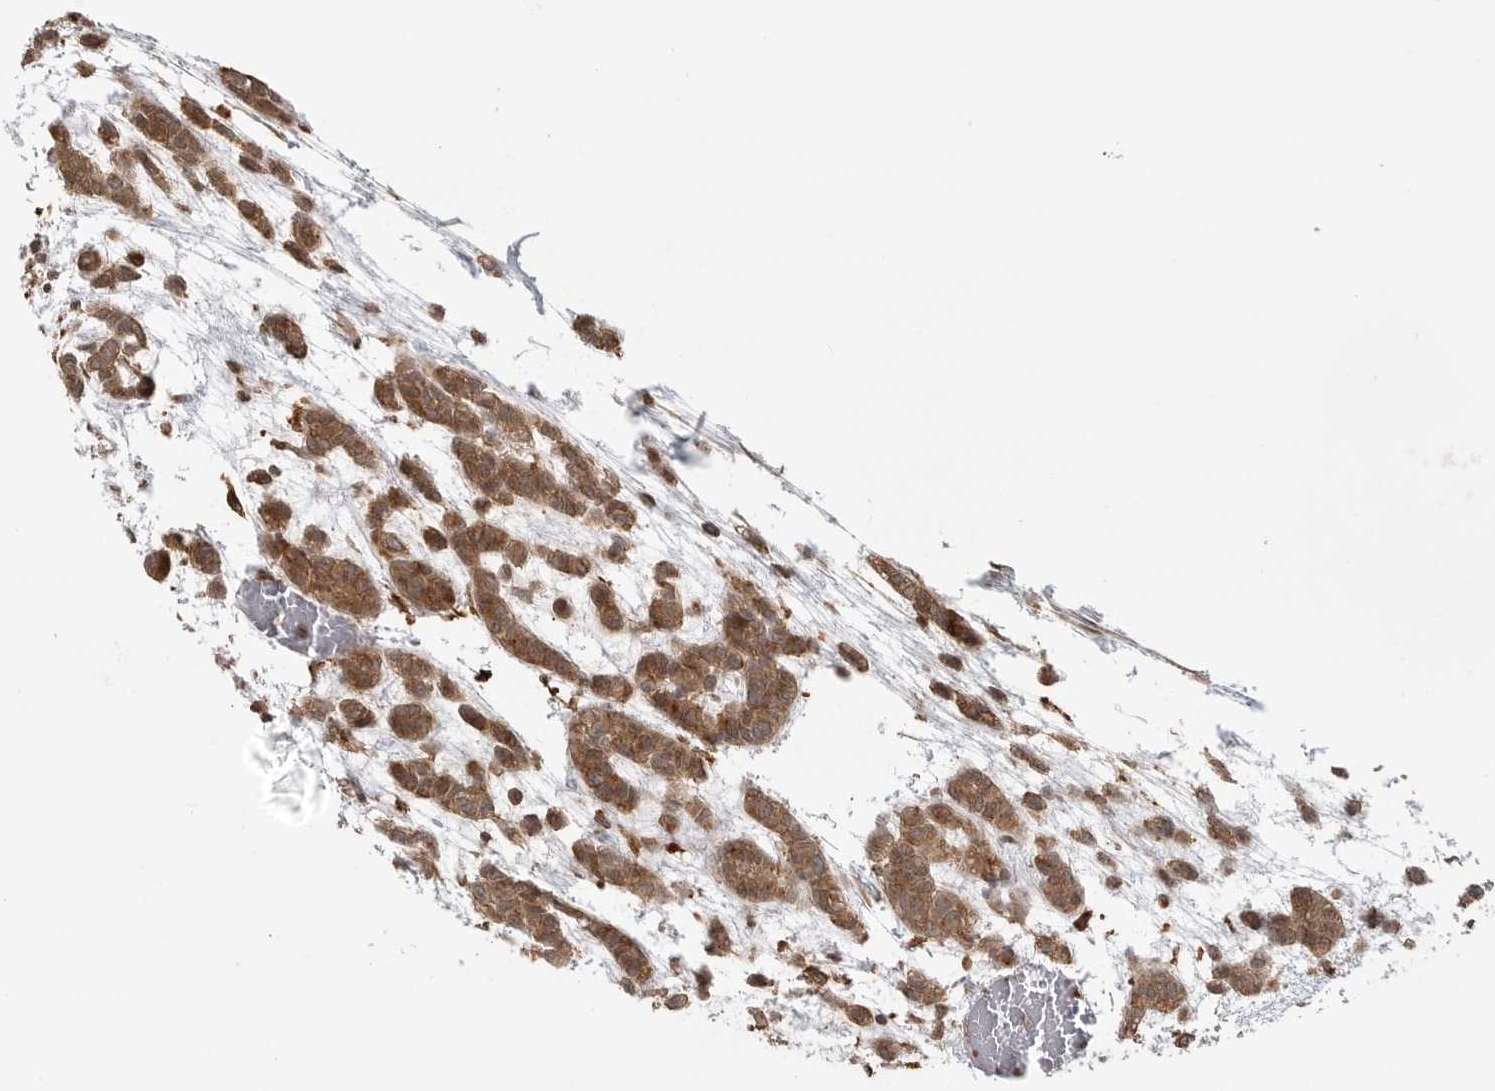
{"staining": {"intensity": "moderate", "quantity": ">75%", "location": "cytoplasmic/membranous"}, "tissue": "head and neck cancer", "cell_type": "Tumor cells", "image_type": "cancer", "snomed": [{"axis": "morphology", "description": "Adenocarcinoma, NOS"}, {"axis": "morphology", "description": "Adenoma, NOS"}, {"axis": "topography", "description": "Head-Neck"}], "caption": "About >75% of tumor cells in human head and neck adenoma reveal moderate cytoplasmic/membranous protein positivity as visualized by brown immunohistochemical staining.", "gene": "FAT3", "patient": {"sex": "female", "age": 55}}